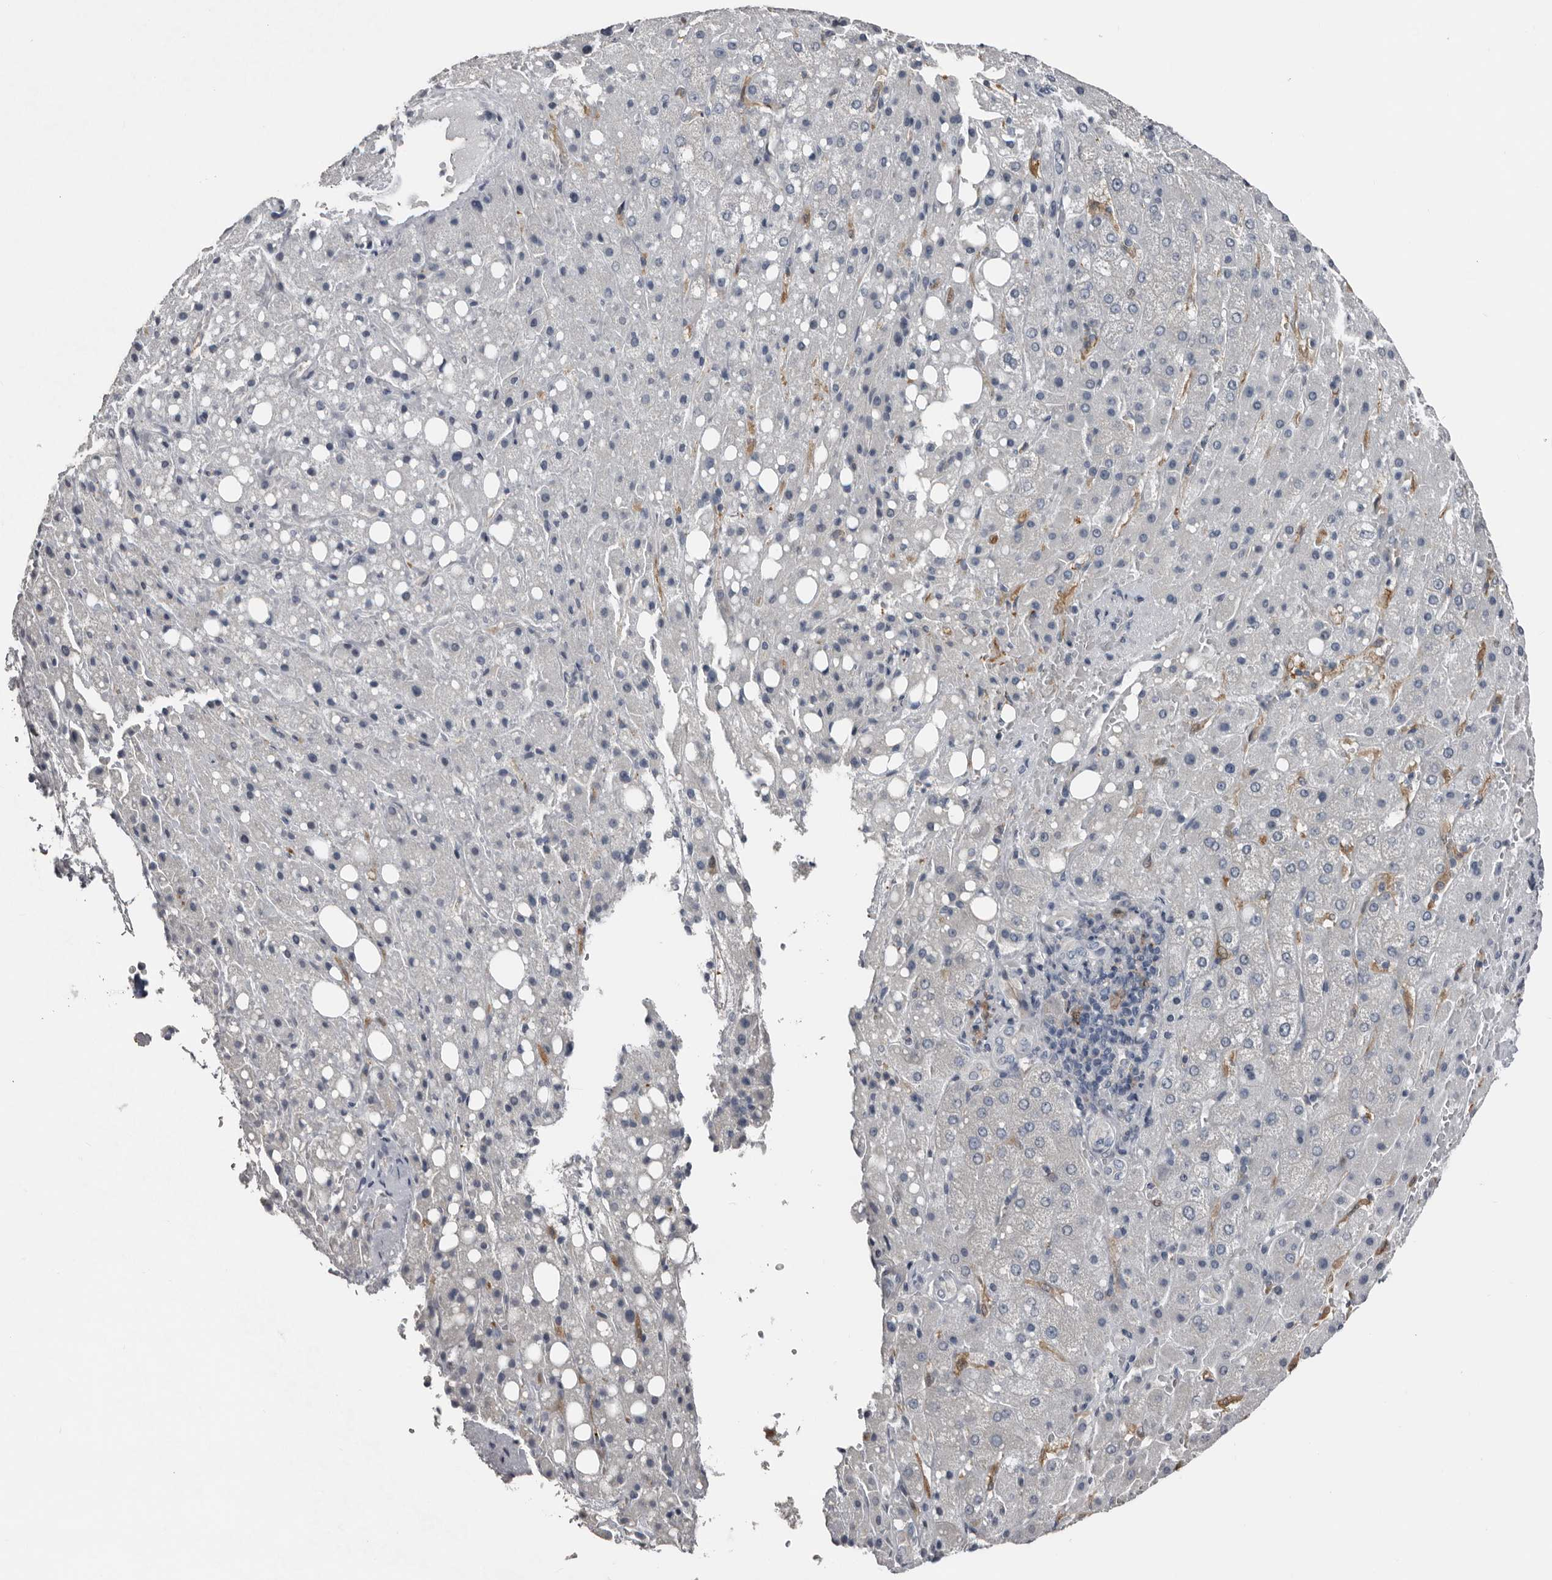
{"staining": {"intensity": "negative", "quantity": "none", "location": "none"}, "tissue": "liver cancer", "cell_type": "Tumor cells", "image_type": "cancer", "snomed": [{"axis": "morphology", "description": "Carcinoma, Hepatocellular, NOS"}, {"axis": "topography", "description": "Liver"}], "caption": "Immunohistochemistry (IHC) image of human liver cancer stained for a protein (brown), which reveals no expression in tumor cells.", "gene": "FABP7", "patient": {"sex": "male", "age": 80}}